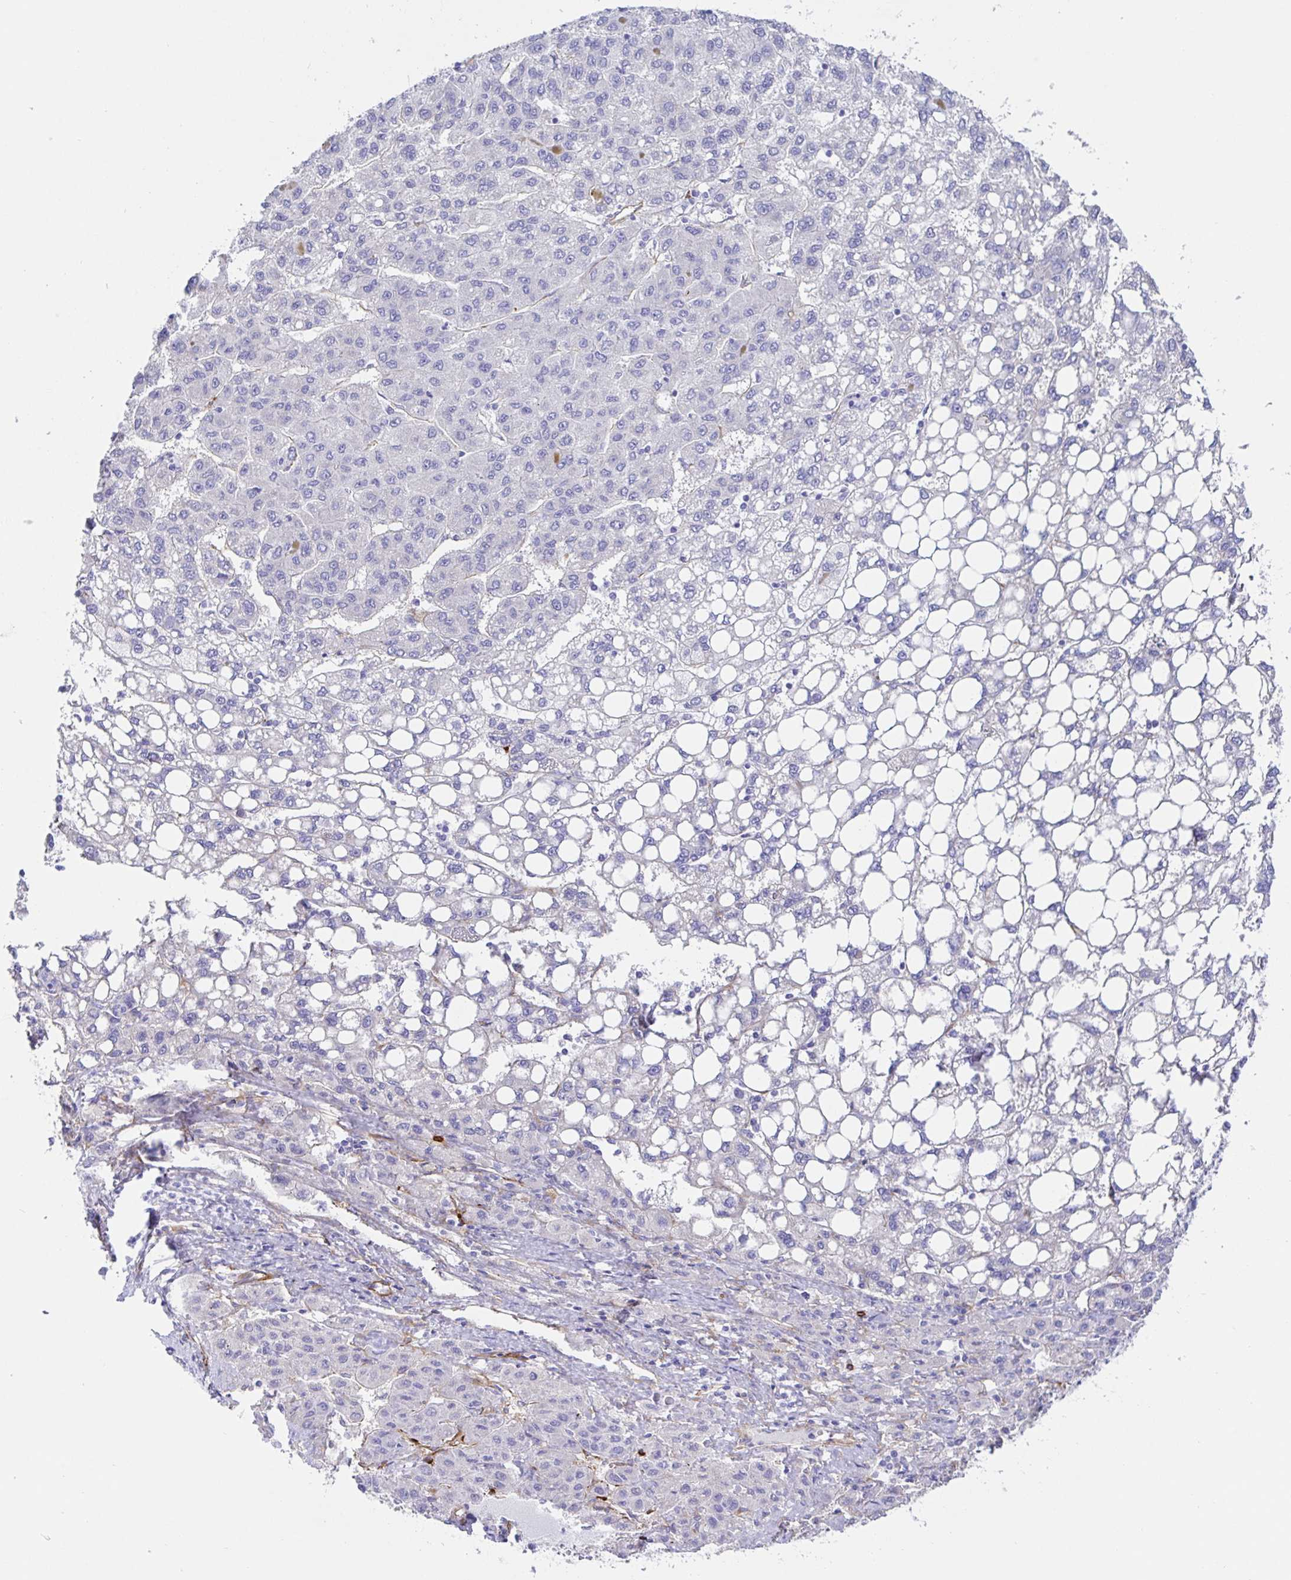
{"staining": {"intensity": "negative", "quantity": "none", "location": "none"}, "tissue": "liver cancer", "cell_type": "Tumor cells", "image_type": "cancer", "snomed": [{"axis": "morphology", "description": "Carcinoma, Hepatocellular, NOS"}, {"axis": "topography", "description": "Liver"}], "caption": "DAB (3,3'-diaminobenzidine) immunohistochemical staining of human liver cancer (hepatocellular carcinoma) displays no significant positivity in tumor cells. Nuclei are stained in blue.", "gene": "DOCK1", "patient": {"sex": "female", "age": 82}}